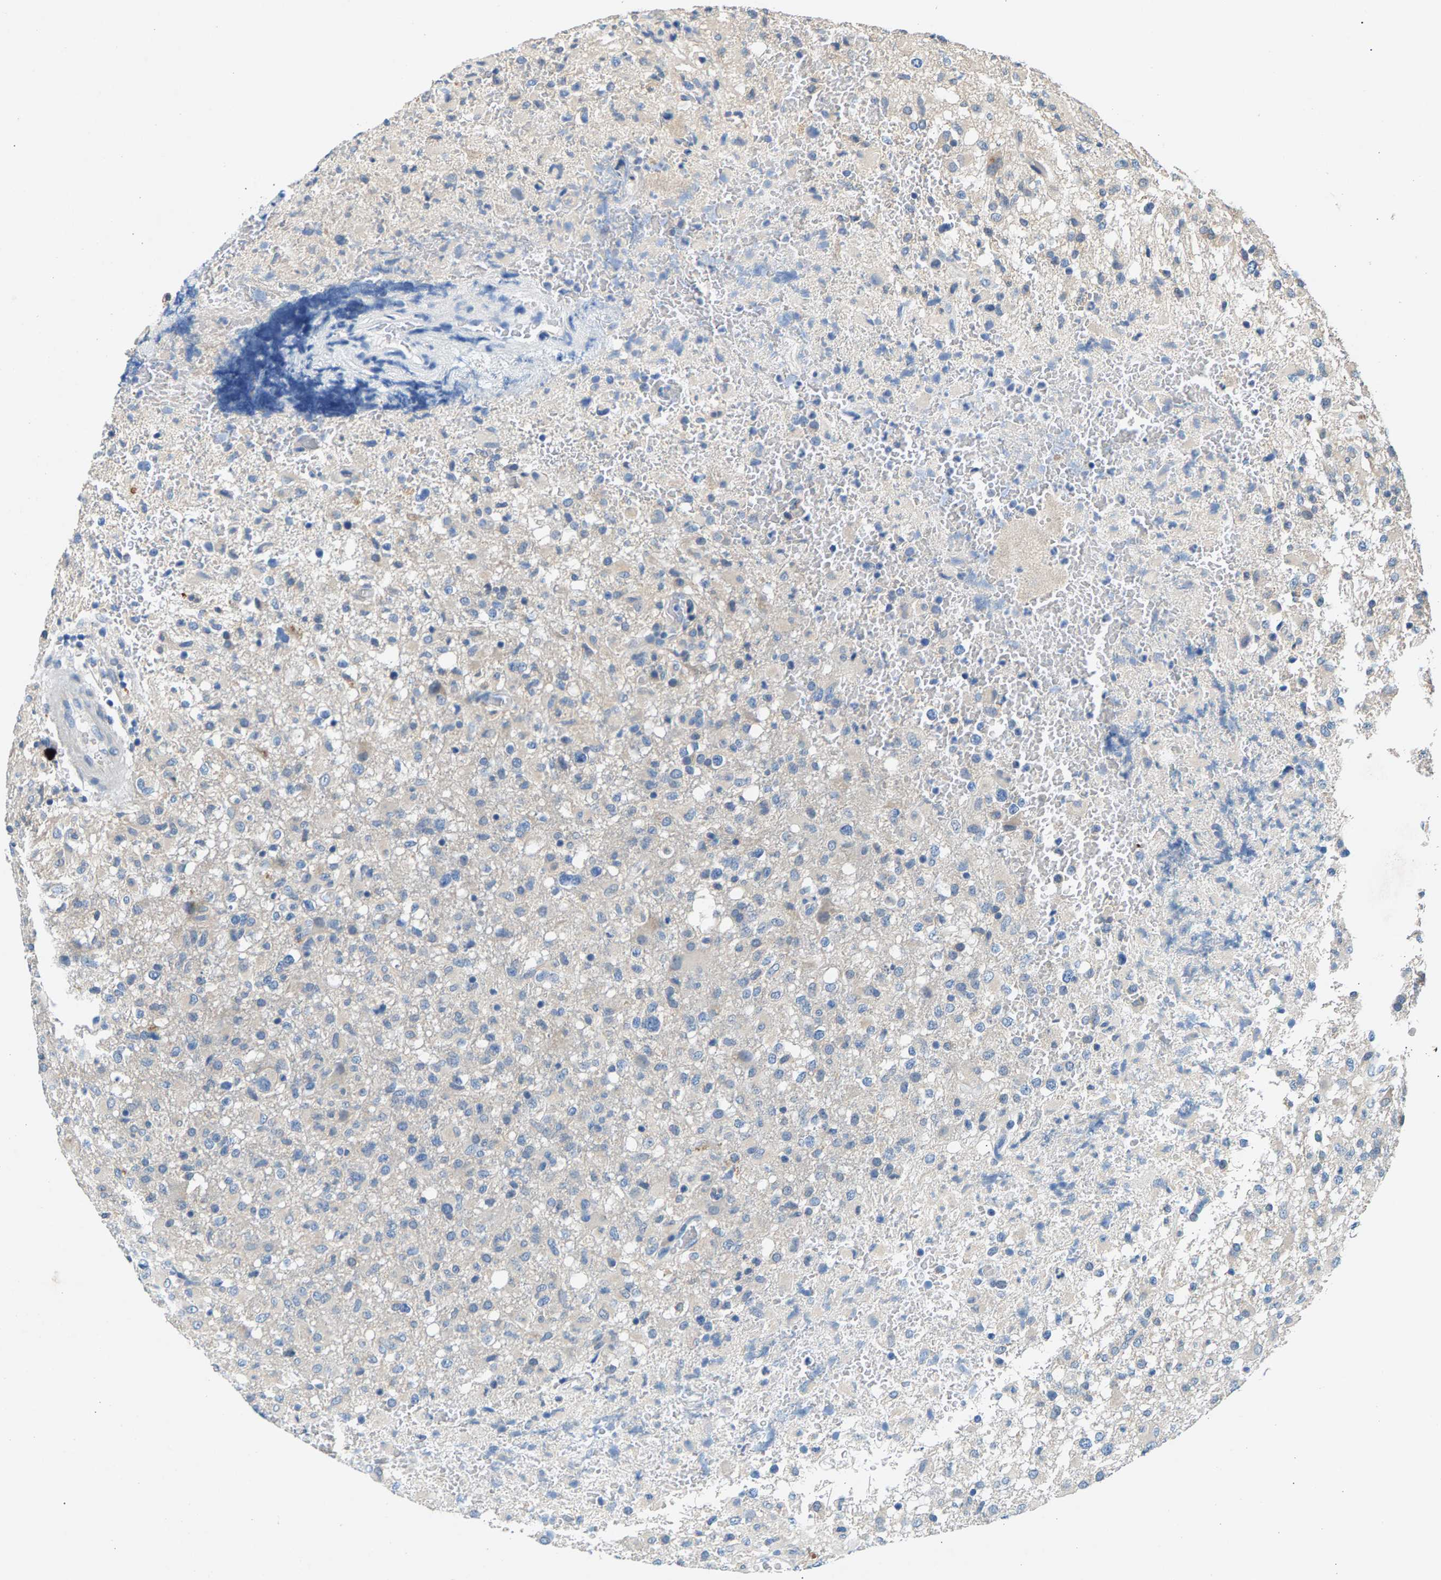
{"staining": {"intensity": "negative", "quantity": "none", "location": "none"}, "tissue": "glioma", "cell_type": "Tumor cells", "image_type": "cancer", "snomed": [{"axis": "morphology", "description": "Glioma, malignant, High grade"}, {"axis": "topography", "description": "Brain"}], "caption": "This is an immunohistochemistry (IHC) micrograph of human glioma. There is no staining in tumor cells.", "gene": "NT5C", "patient": {"sex": "female", "age": 57}}